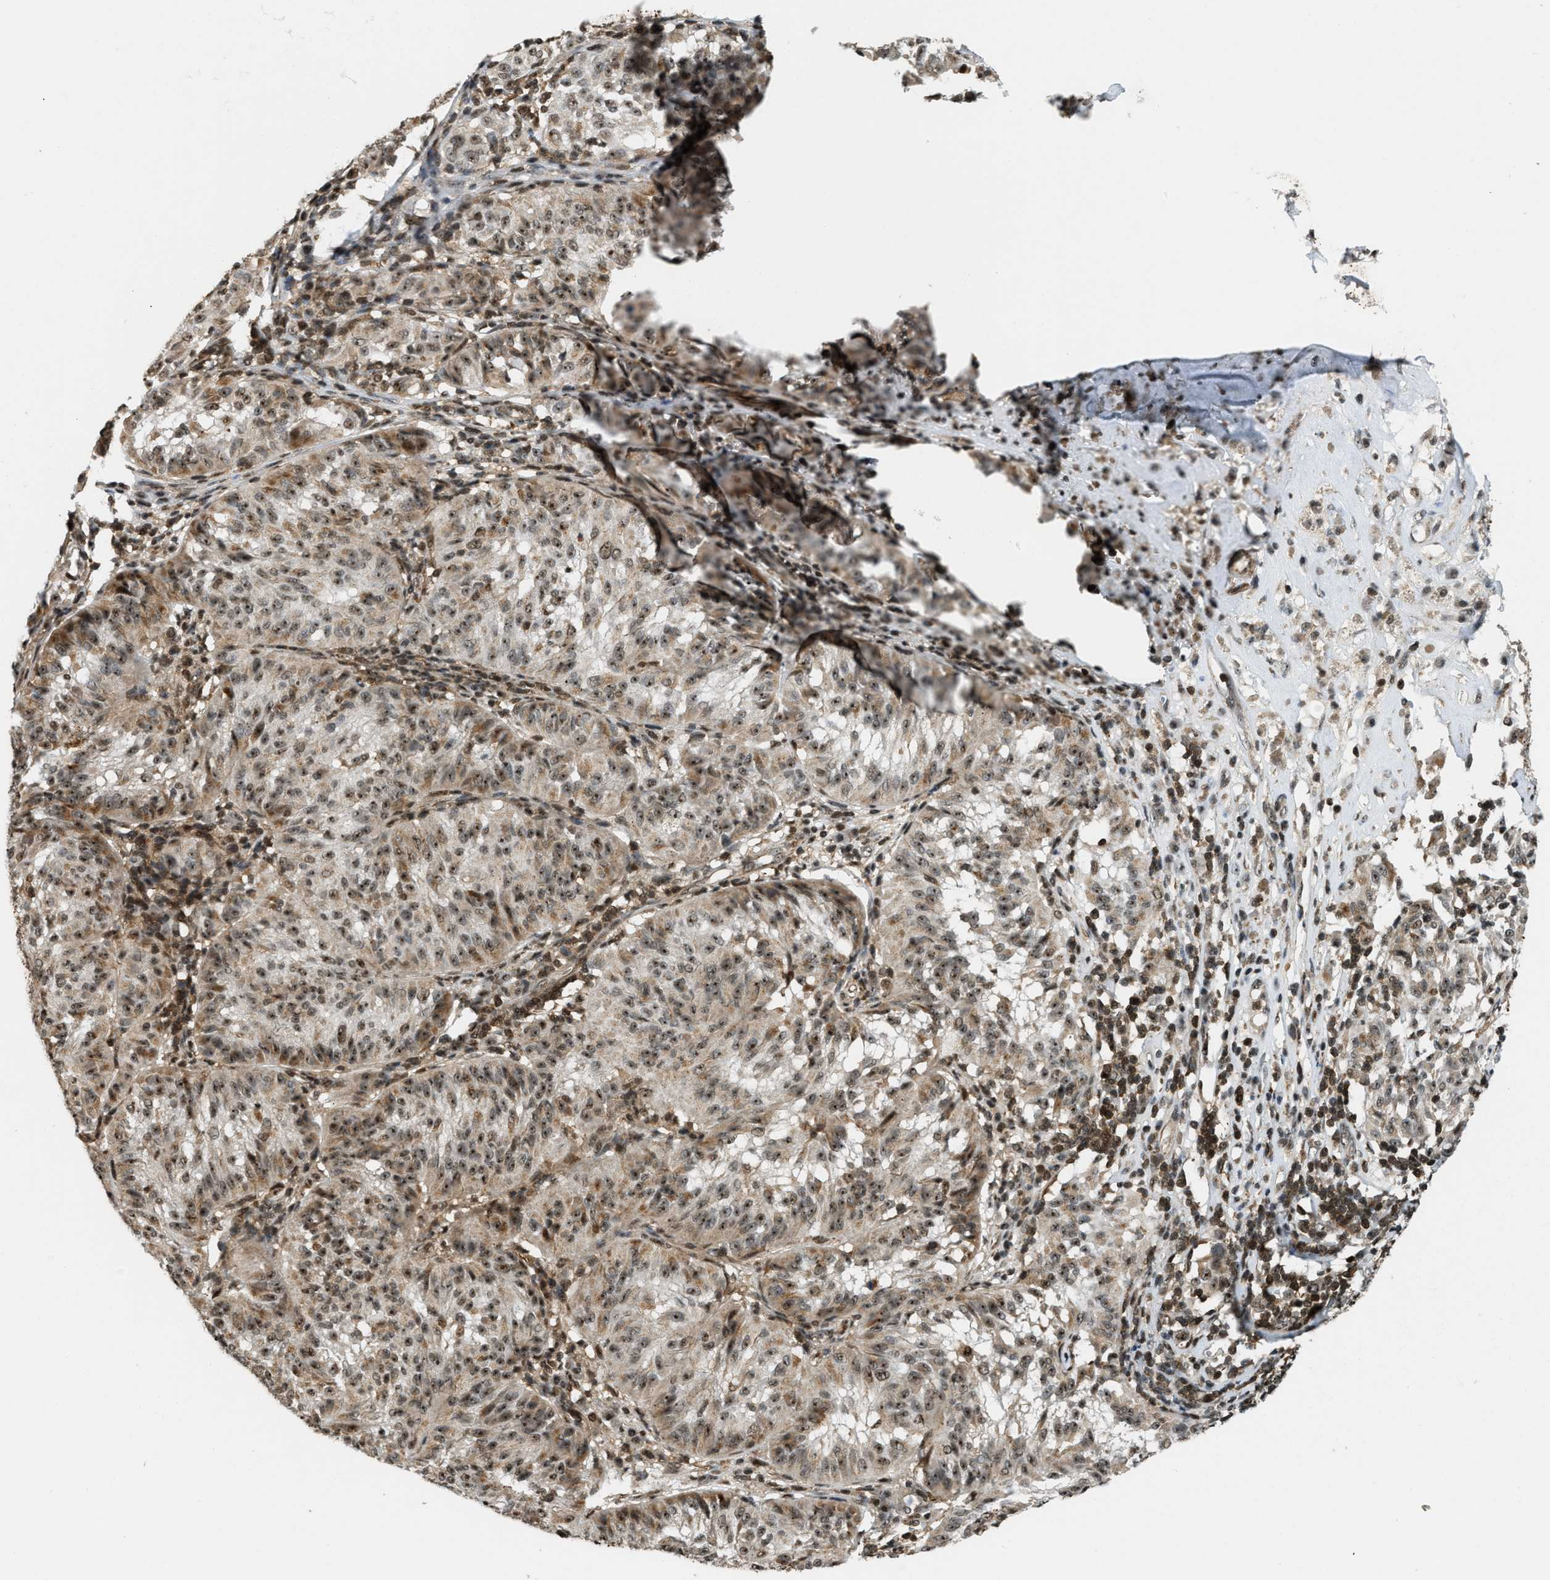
{"staining": {"intensity": "moderate", "quantity": ">75%", "location": "nuclear"}, "tissue": "melanoma", "cell_type": "Tumor cells", "image_type": "cancer", "snomed": [{"axis": "morphology", "description": "Malignant melanoma, NOS"}, {"axis": "topography", "description": "Skin"}], "caption": "An IHC micrograph of neoplastic tissue is shown. Protein staining in brown shows moderate nuclear positivity in melanoma within tumor cells.", "gene": "E2F1", "patient": {"sex": "female", "age": 72}}